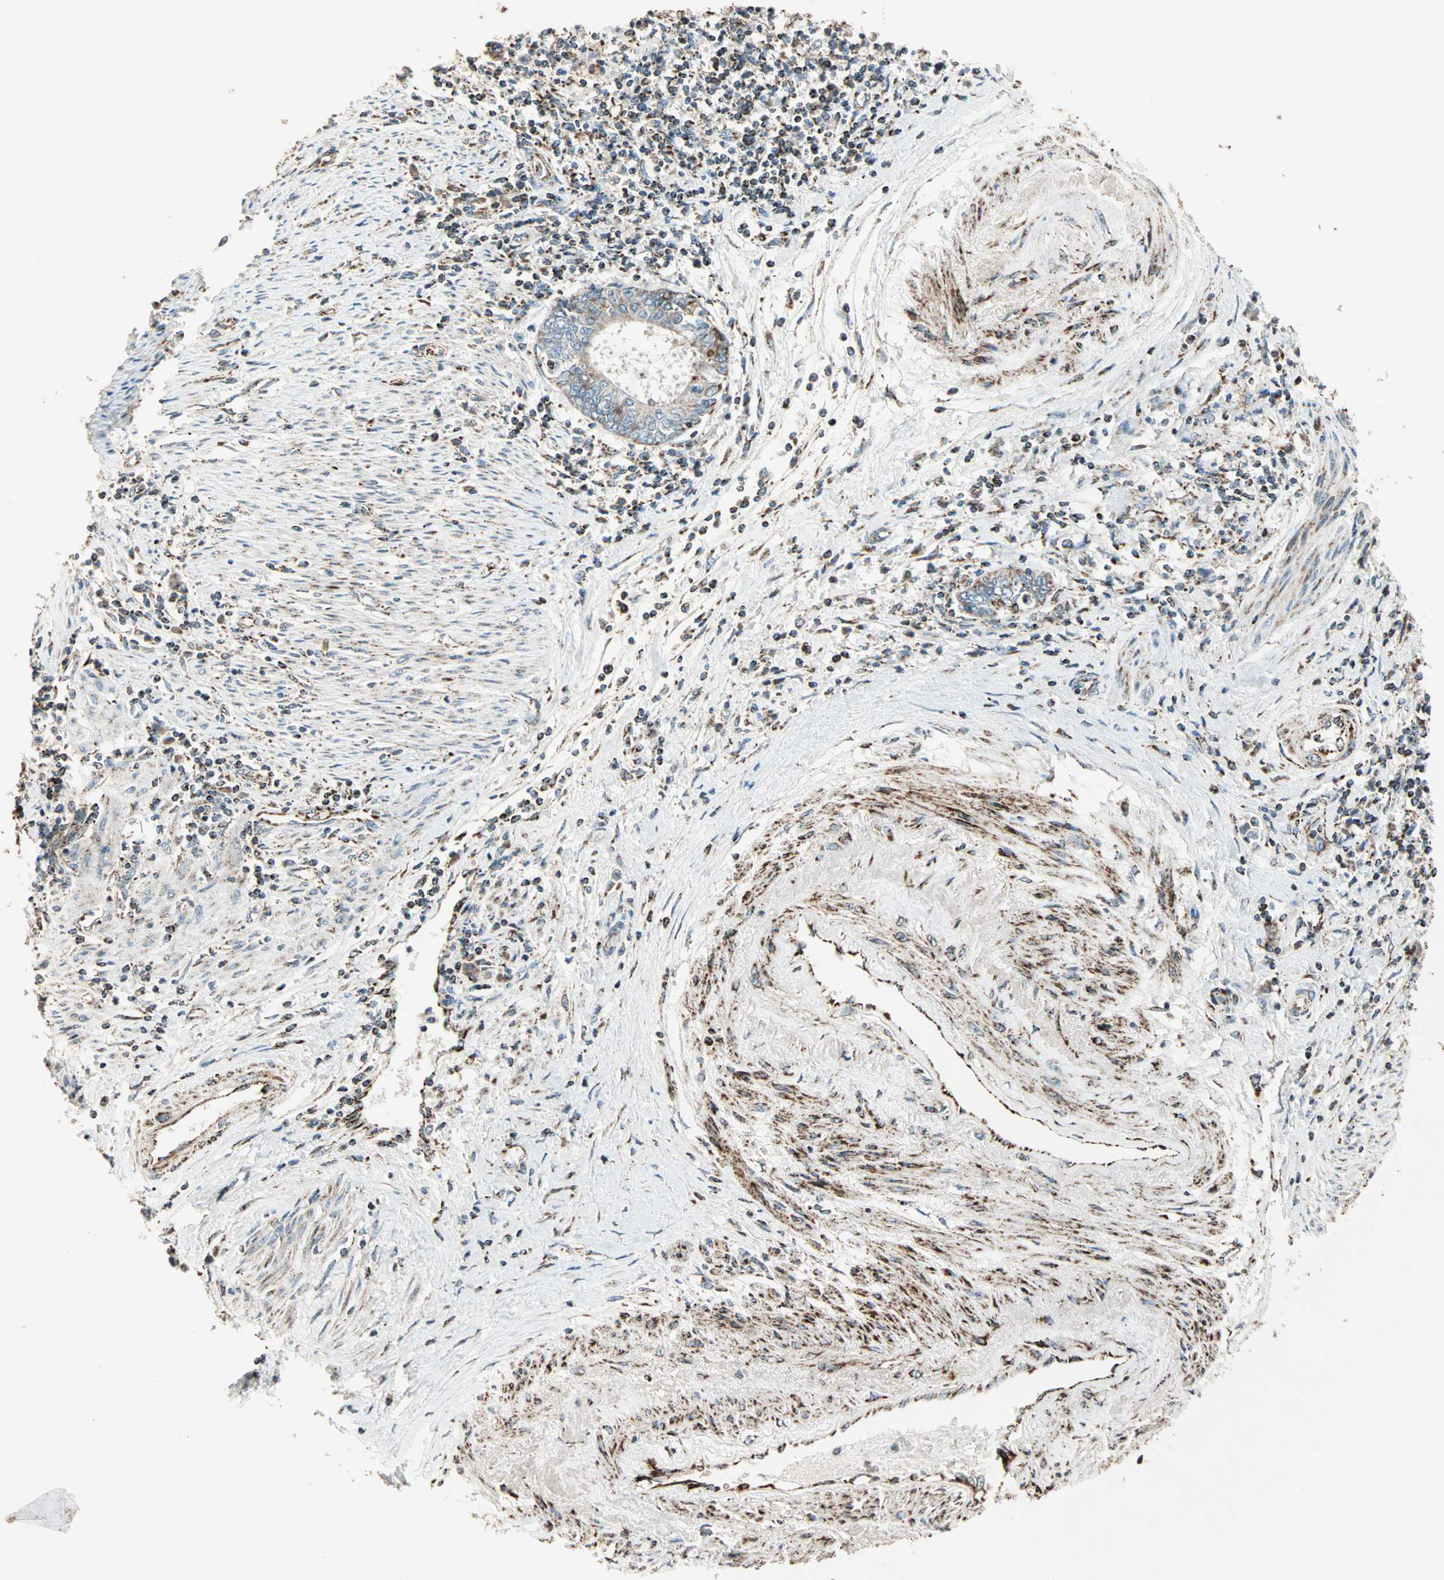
{"staining": {"intensity": "weak", "quantity": ">75%", "location": "cytoplasmic/membranous"}, "tissue": "endometrial cancer", "cell_type": "Tumor cells", "image_type": "cancer", "snomed": [{"axis": "morphology", "description": "Adenocarcinoma, NOS"}, {"axis": "topography", "description": "Uterus"}, {"axis": "topography", "description": "Endometrium"}], "caption": "DAB immunohistochemical staining of endometrial adenocarcinoma displays weak cytoplasmic/membranous protein staining in approximately >75% of tumor cells.", "gene": "SPRY4", "patient": {"sex": "female", "age": 70}}